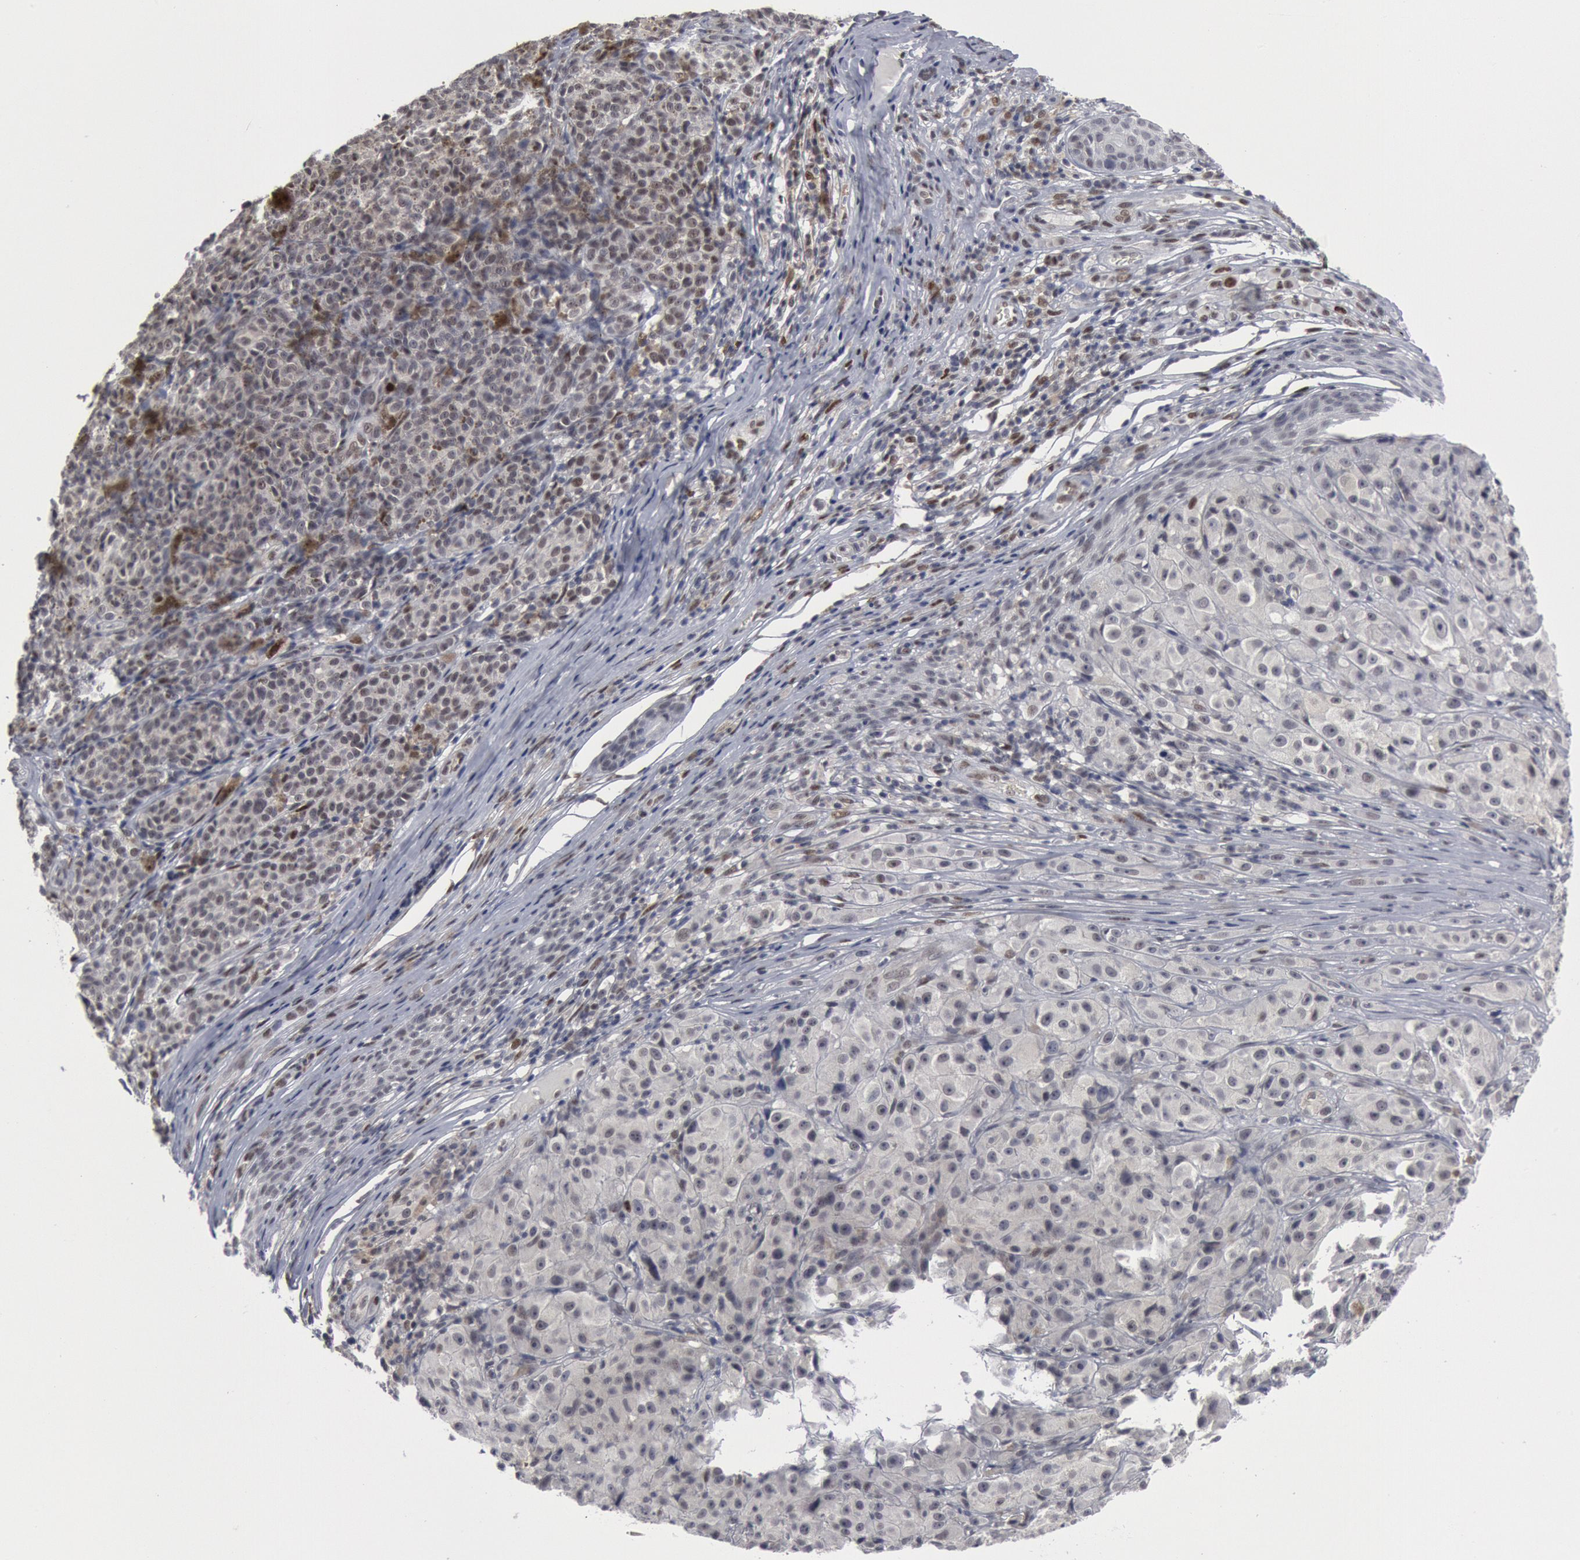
{"staining": {"intensity": "weak", "quantity": "<25%", "location": "nuclear"}, "tissue": "melanoma", "cell_type": "Tumor cells", "image_type": "cancer", "snomed": [{"axis": "morphology", "description": "Malignant melanoma, NOS"}, {"axis": "topography", "description": "Skin"}], "caption": "Immunohistochemical staining of melanoma shows no significant expression in tumor cells. Brightfield microscopy of IHC stained with DAB (3,3'-diaminobenzidine) (brown) and hematoxylin (blue), captured at high magnification.", "gene": "FOXO1", "patient": {"sex": "male", "age": 56}}